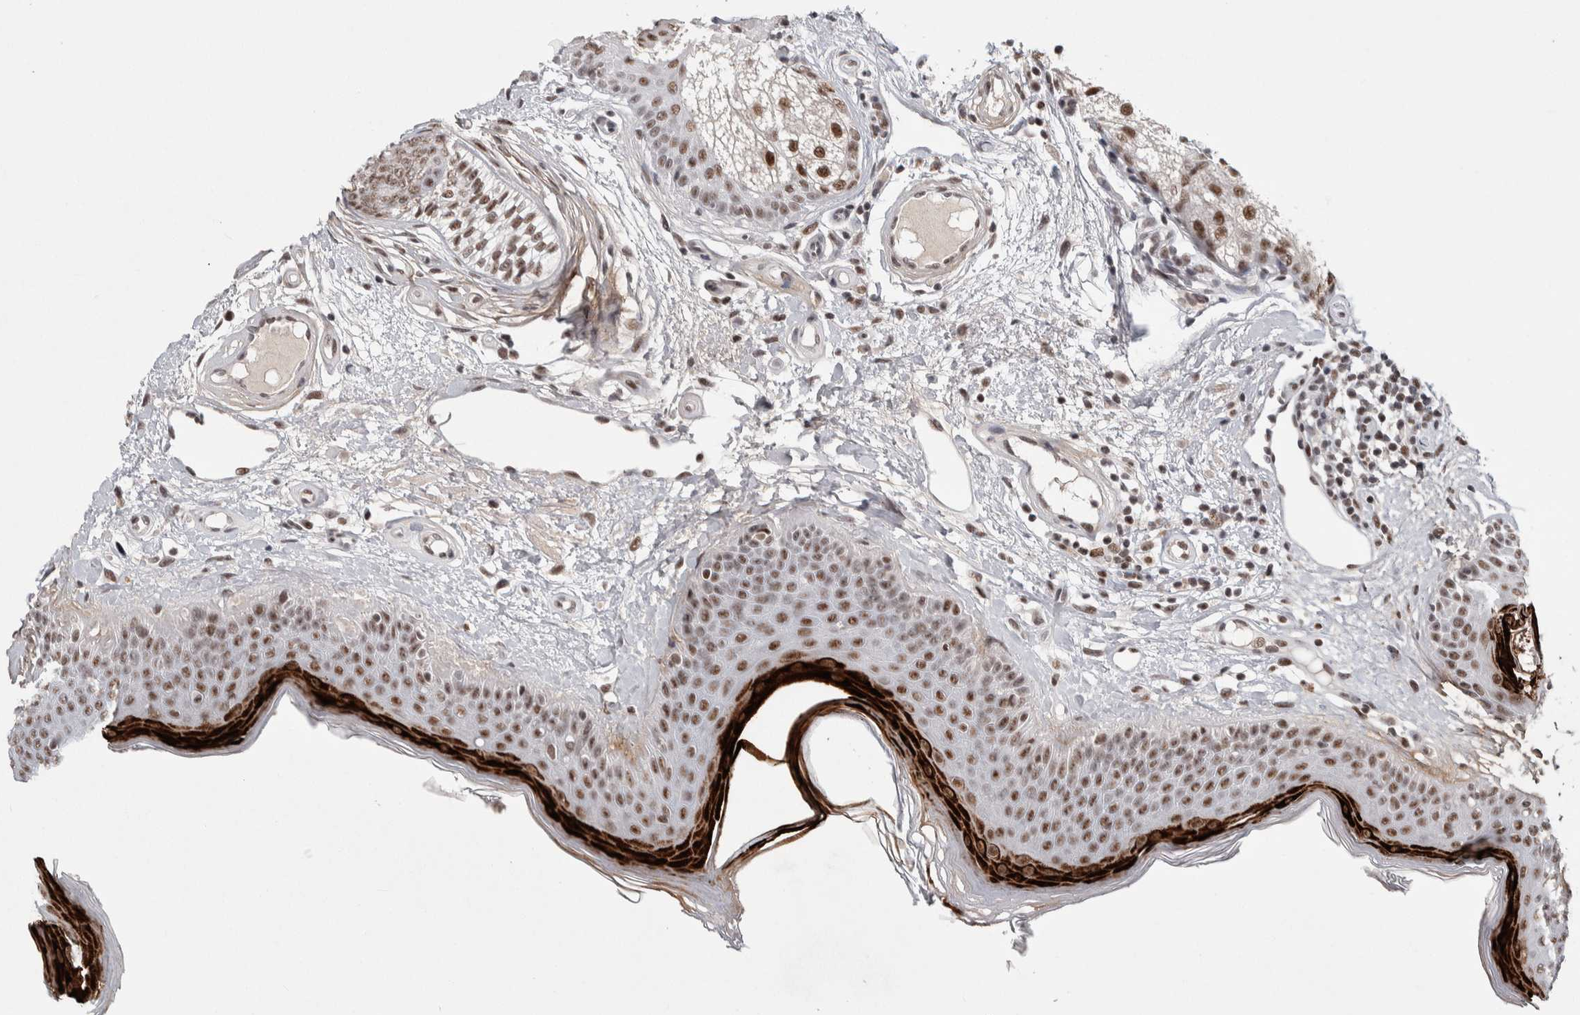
{"staining": {"intensity": "strong", "quantity": "25%-75%", "location": "cytoplasmic/membranous,nuclear"}, "tissue": "oral mucosa", "cell_type": "Squamous epithelial cells", "image_type": "normal", "snomed": [{"axis": "morphology", "description": "Normal tissue, NOS"}, {"axis": "topography", "description": "Skin"}, {"axis": "topography", "description": "Oral tissue"}], "caption": "An immunohistochemistry (IHC) photomicrograph of unremarkable tissue is shown. Protein staining in brown labels strong cytoplasmic/membranous,nuclear positivity in oral mucosa within squamous epithelial cells. (Stains: DAB in brown, nuclei in blue, Microscopy: brightfield microscopy at high magnification).", "gene": "ASPN", "patient": {"sex": "male", "age": 84}}